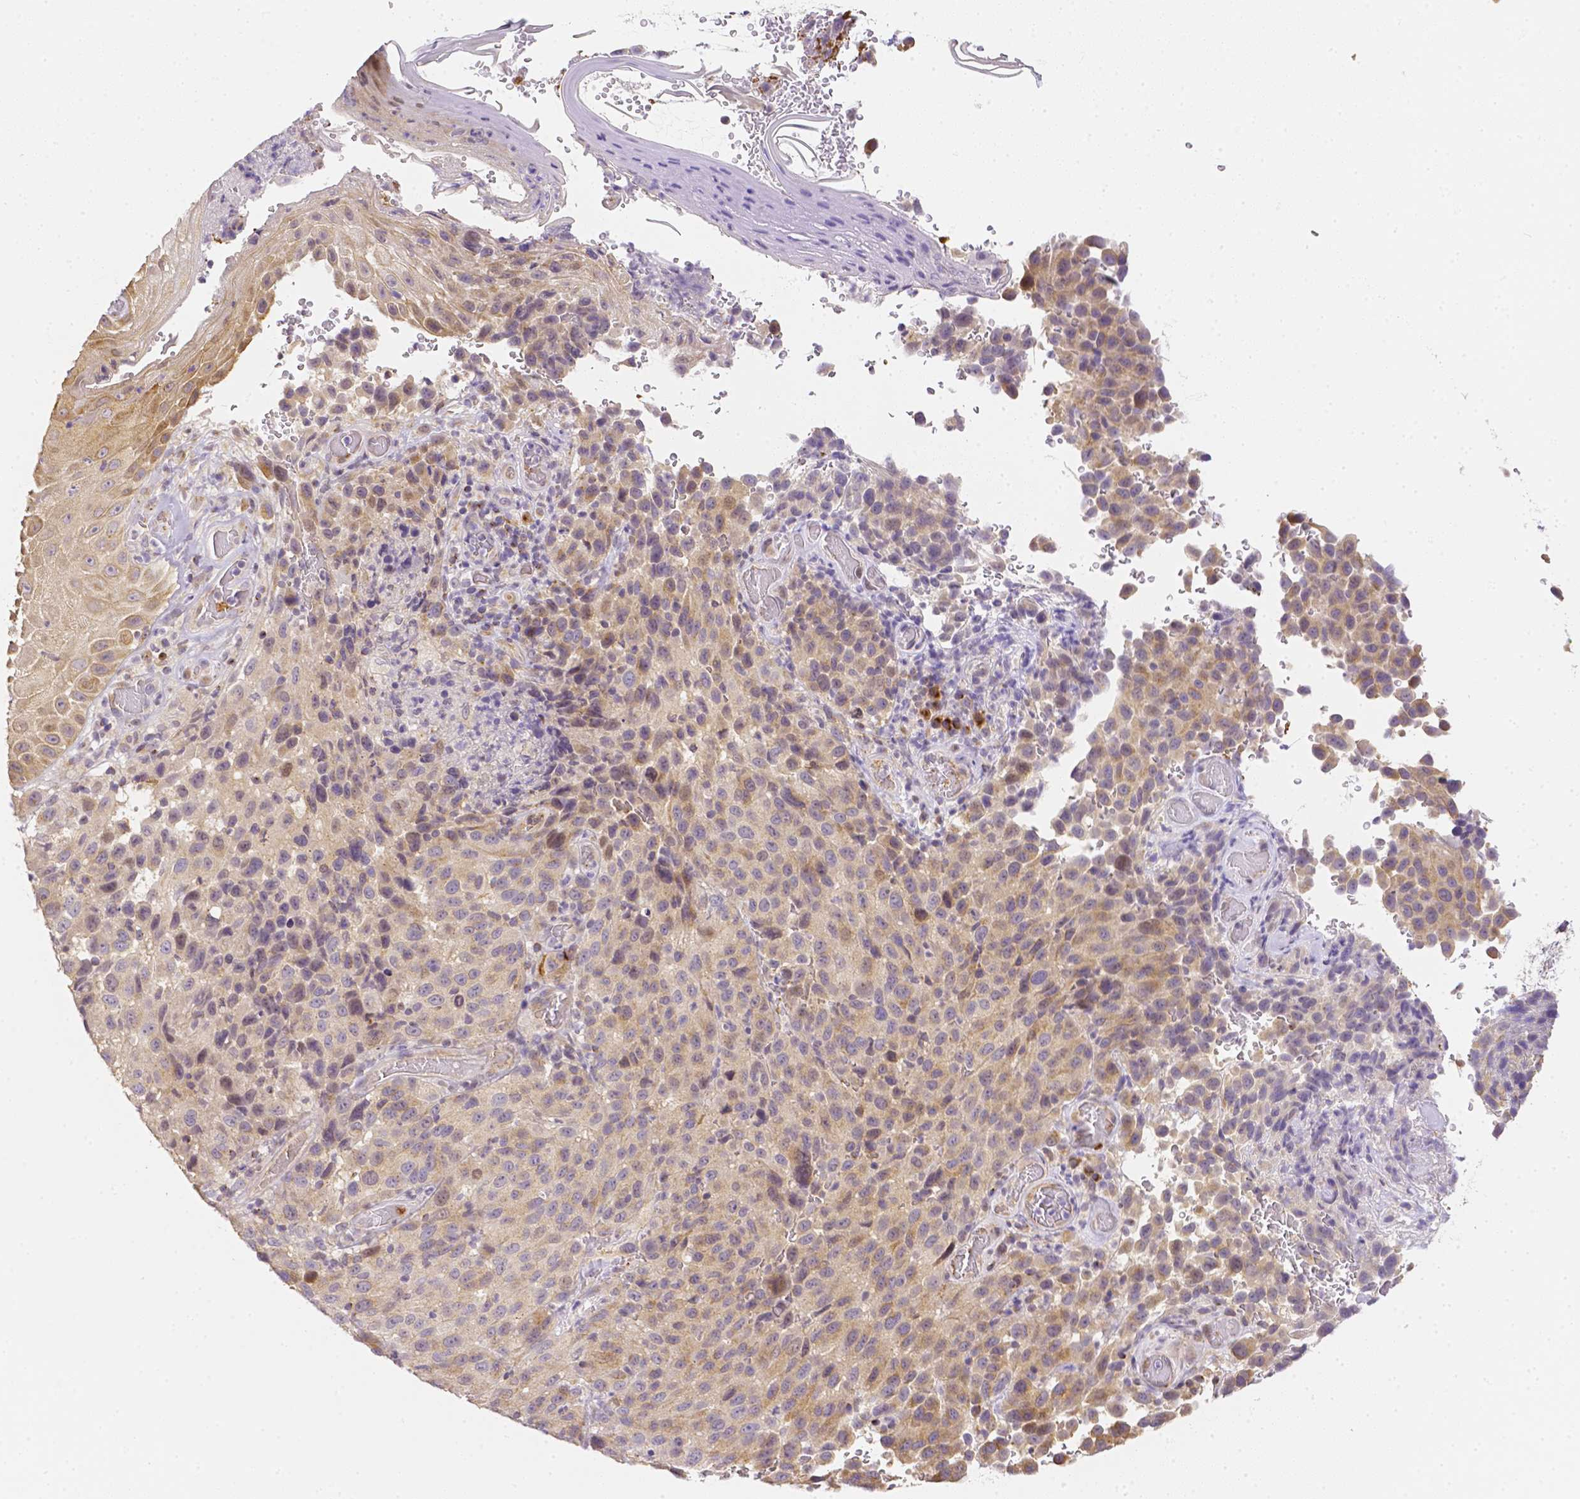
{"staining": {"intensity": "weak", "quantity": "25%-75%", "location": "cytoplasmic/membranous"}, "tissue": "melanoma", "cell_type": "Tumor cells", "image_type": "cancer", "snomed": [{"axis": "morphology", "description": "Malignant melanoma, NOS"}, {"axis": "topography", "description": "Skin"}], "caption": "Immunohistochemical staining of melanoma exhibits low levels of weak cytoplasmic/membranous staining in approximately 25%-75% of tumor cells.", "gene": "C10orf67", "patient": {"sex": "male", "age": 85}}